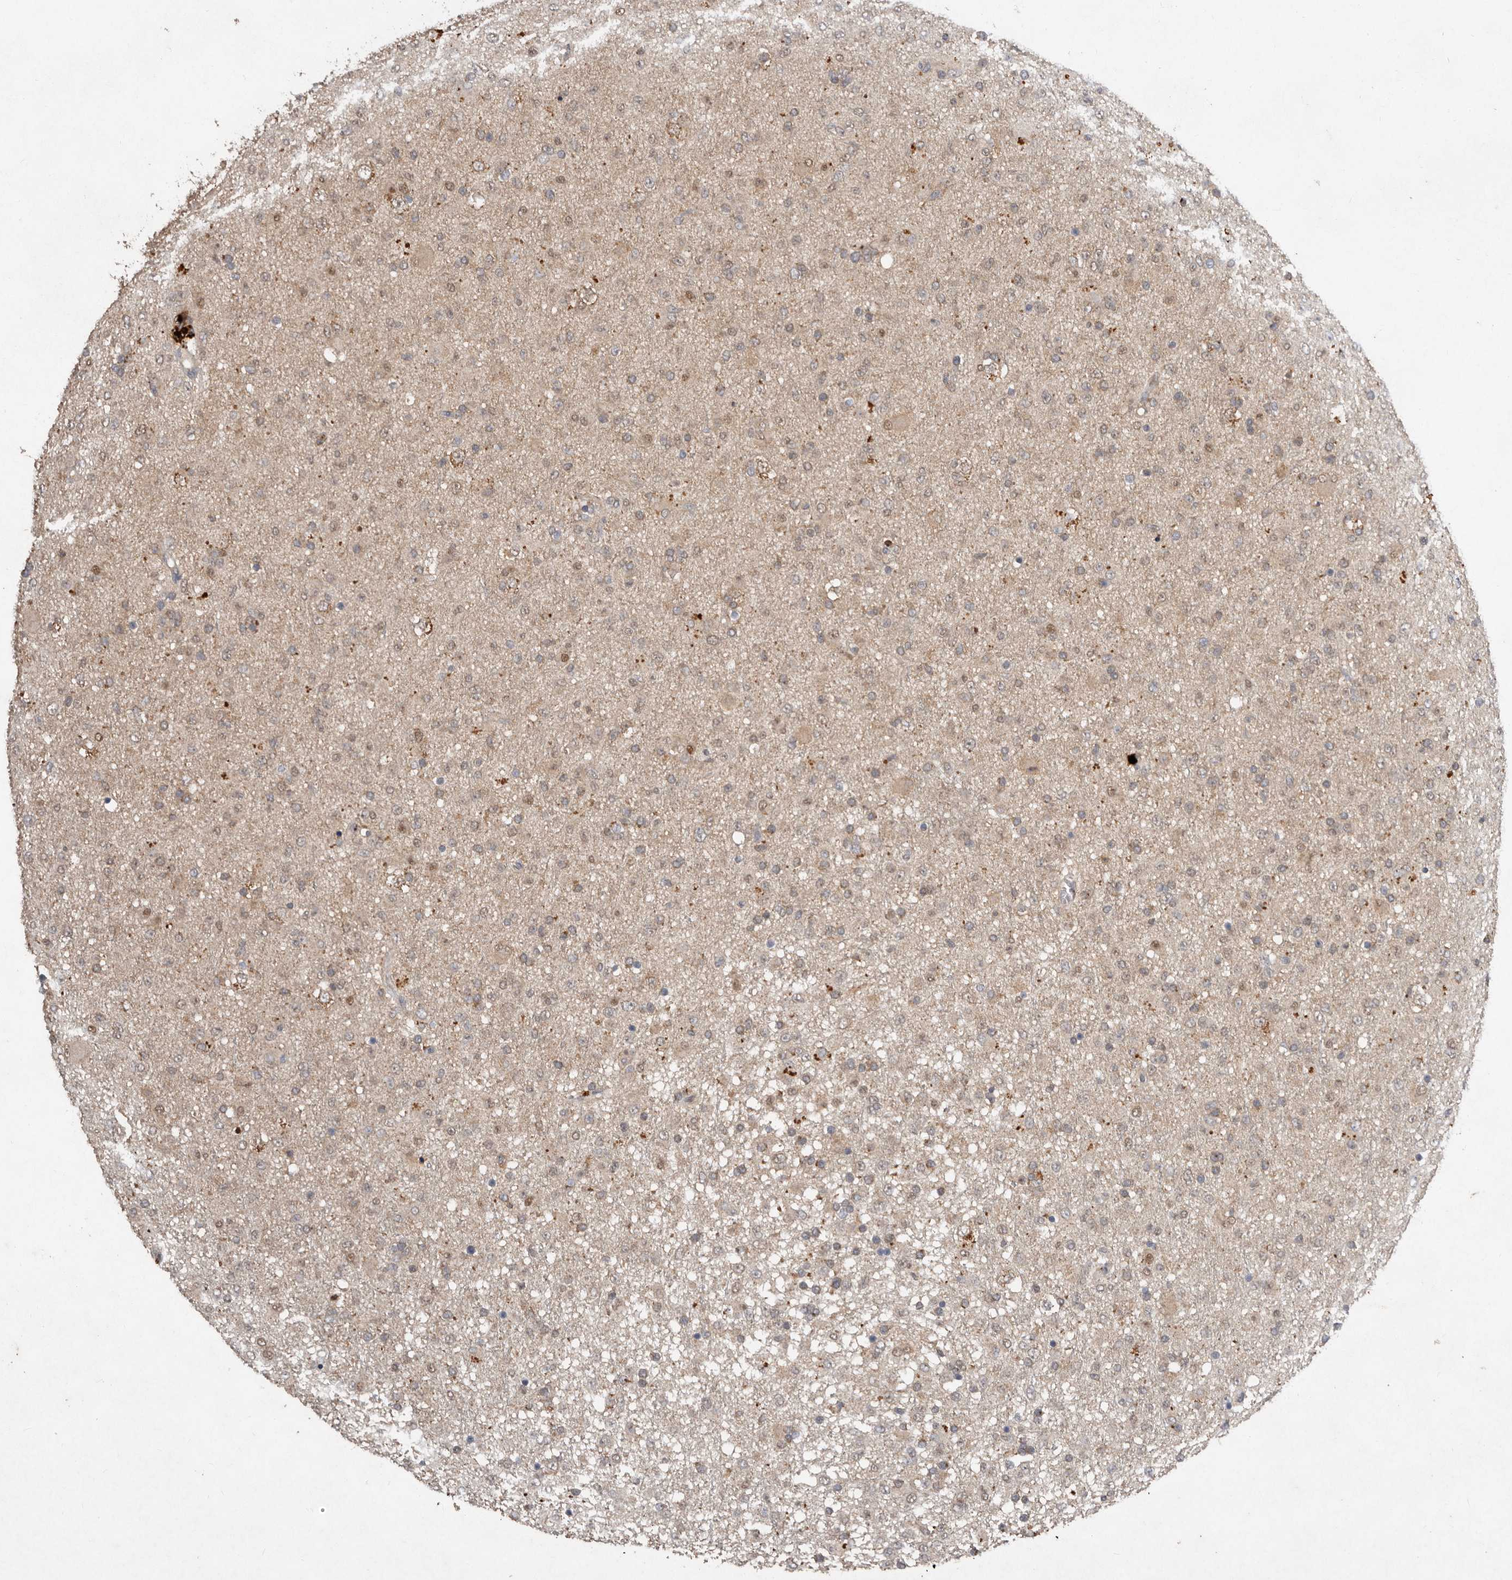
{"staining": {"intensity": "weak", "quantity": "25%-75%", "location": "cytoplasmic/membranous"}, "tissue": "glioma", "cell_type": "Tumor cells", "image_type": "cancer", "snomed": [{"axis": "morphology", "description": "Glioma, malignant, Low grade"}, {"axis": "topography", "description": "Brain"}], "caption": "Immunohistochemical staining of human glioma demonstrates low levels of weak cytoplasmic/membranous protein expression in about 25%-75% of tumor cells.", "gene": "EDEM1", "patient": {"sex": "male", "age": 65}}